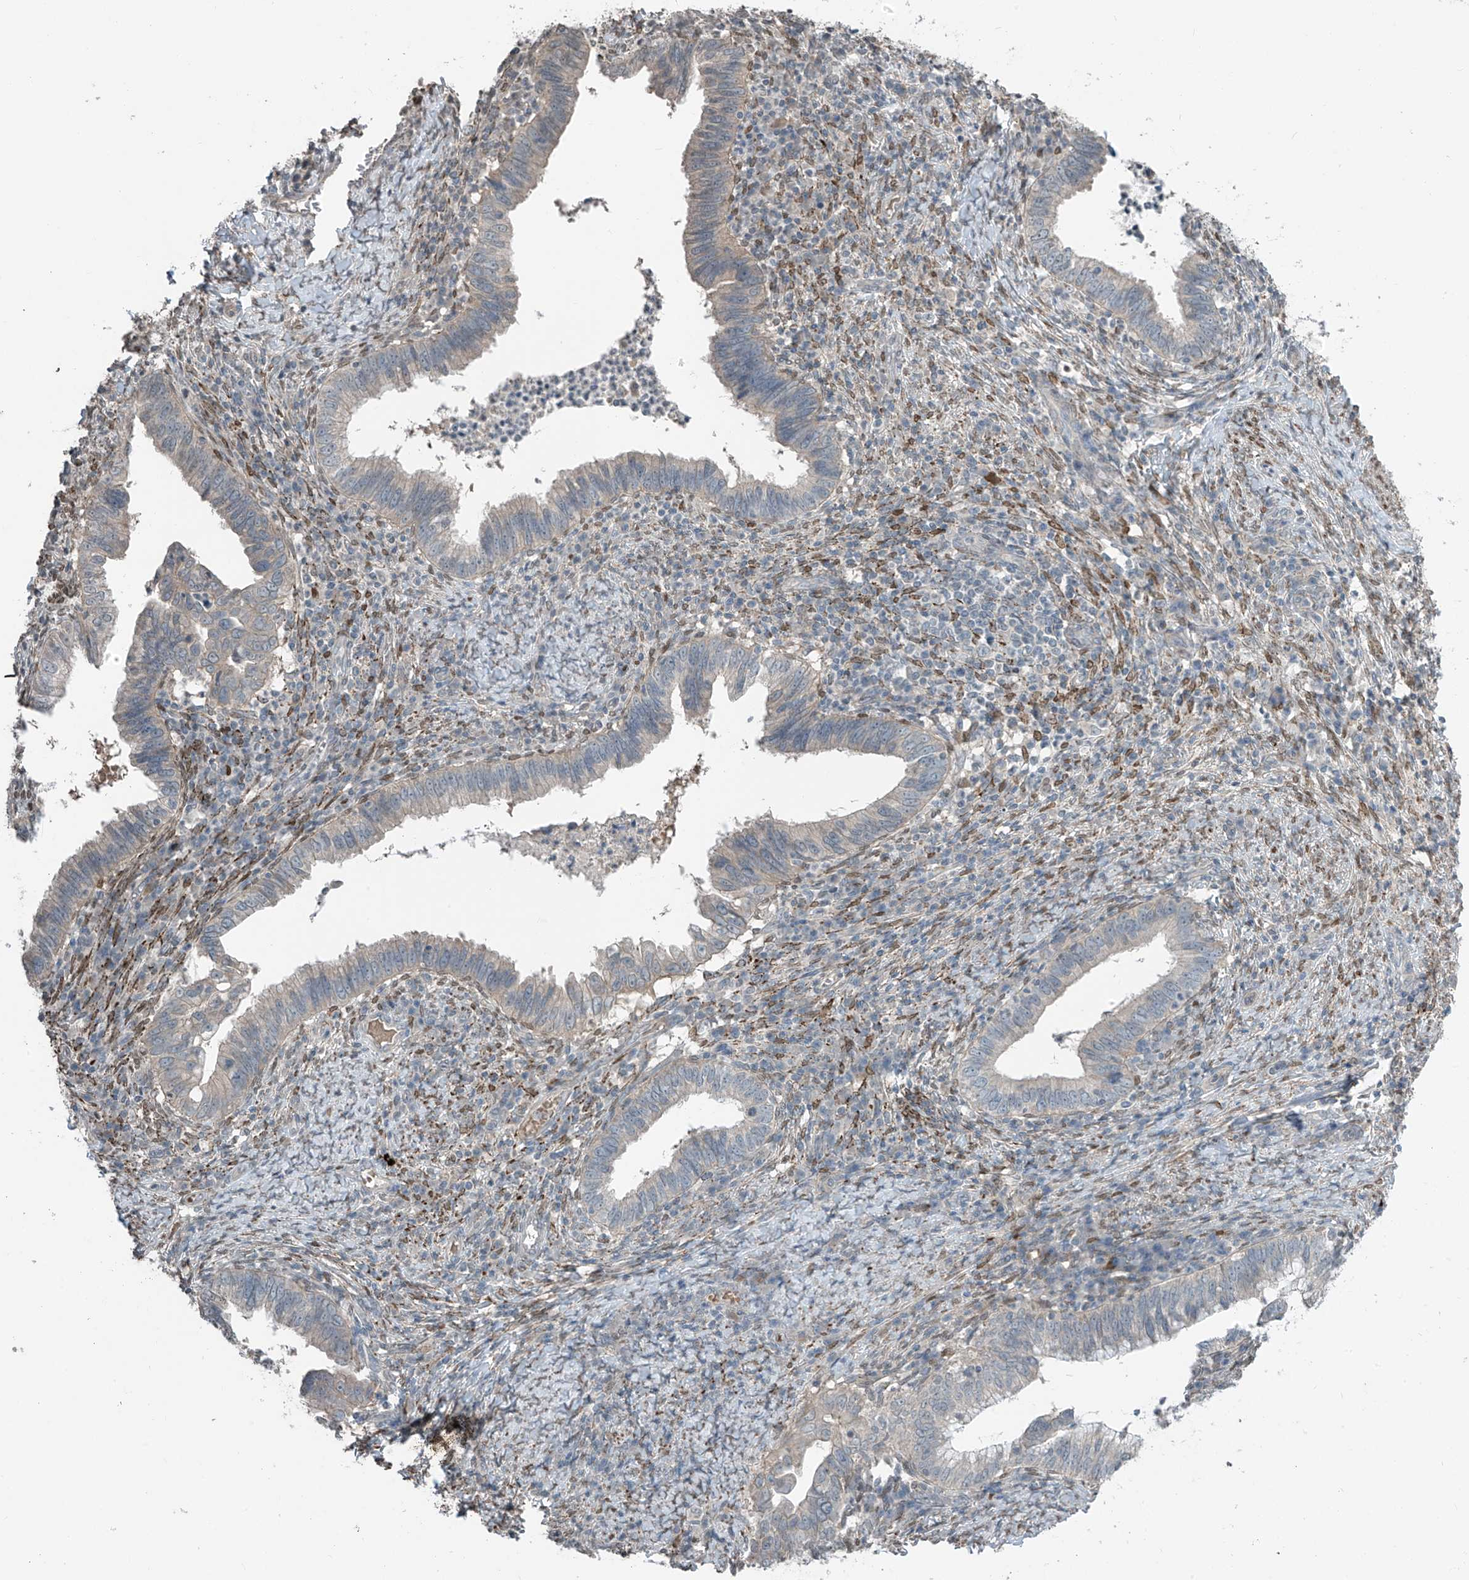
{"staining": {"intensity": "negative", "quantity": "none", "location": "none"}, "tissue": "cervical cancer", "cell_type": "Tumor cells", "image_type": "cancer", "snomed": [{"axis": "morphology", "description": "Adenocarcinoma, NOS"}, {"axis": "topography", "description": "Cervix"}], "caption": "An image of human cervical adenocarcinoma is negative for staining in tumor cells.", "gene": "HOXA11", "patient": {"sex": "female", "age": 36}}